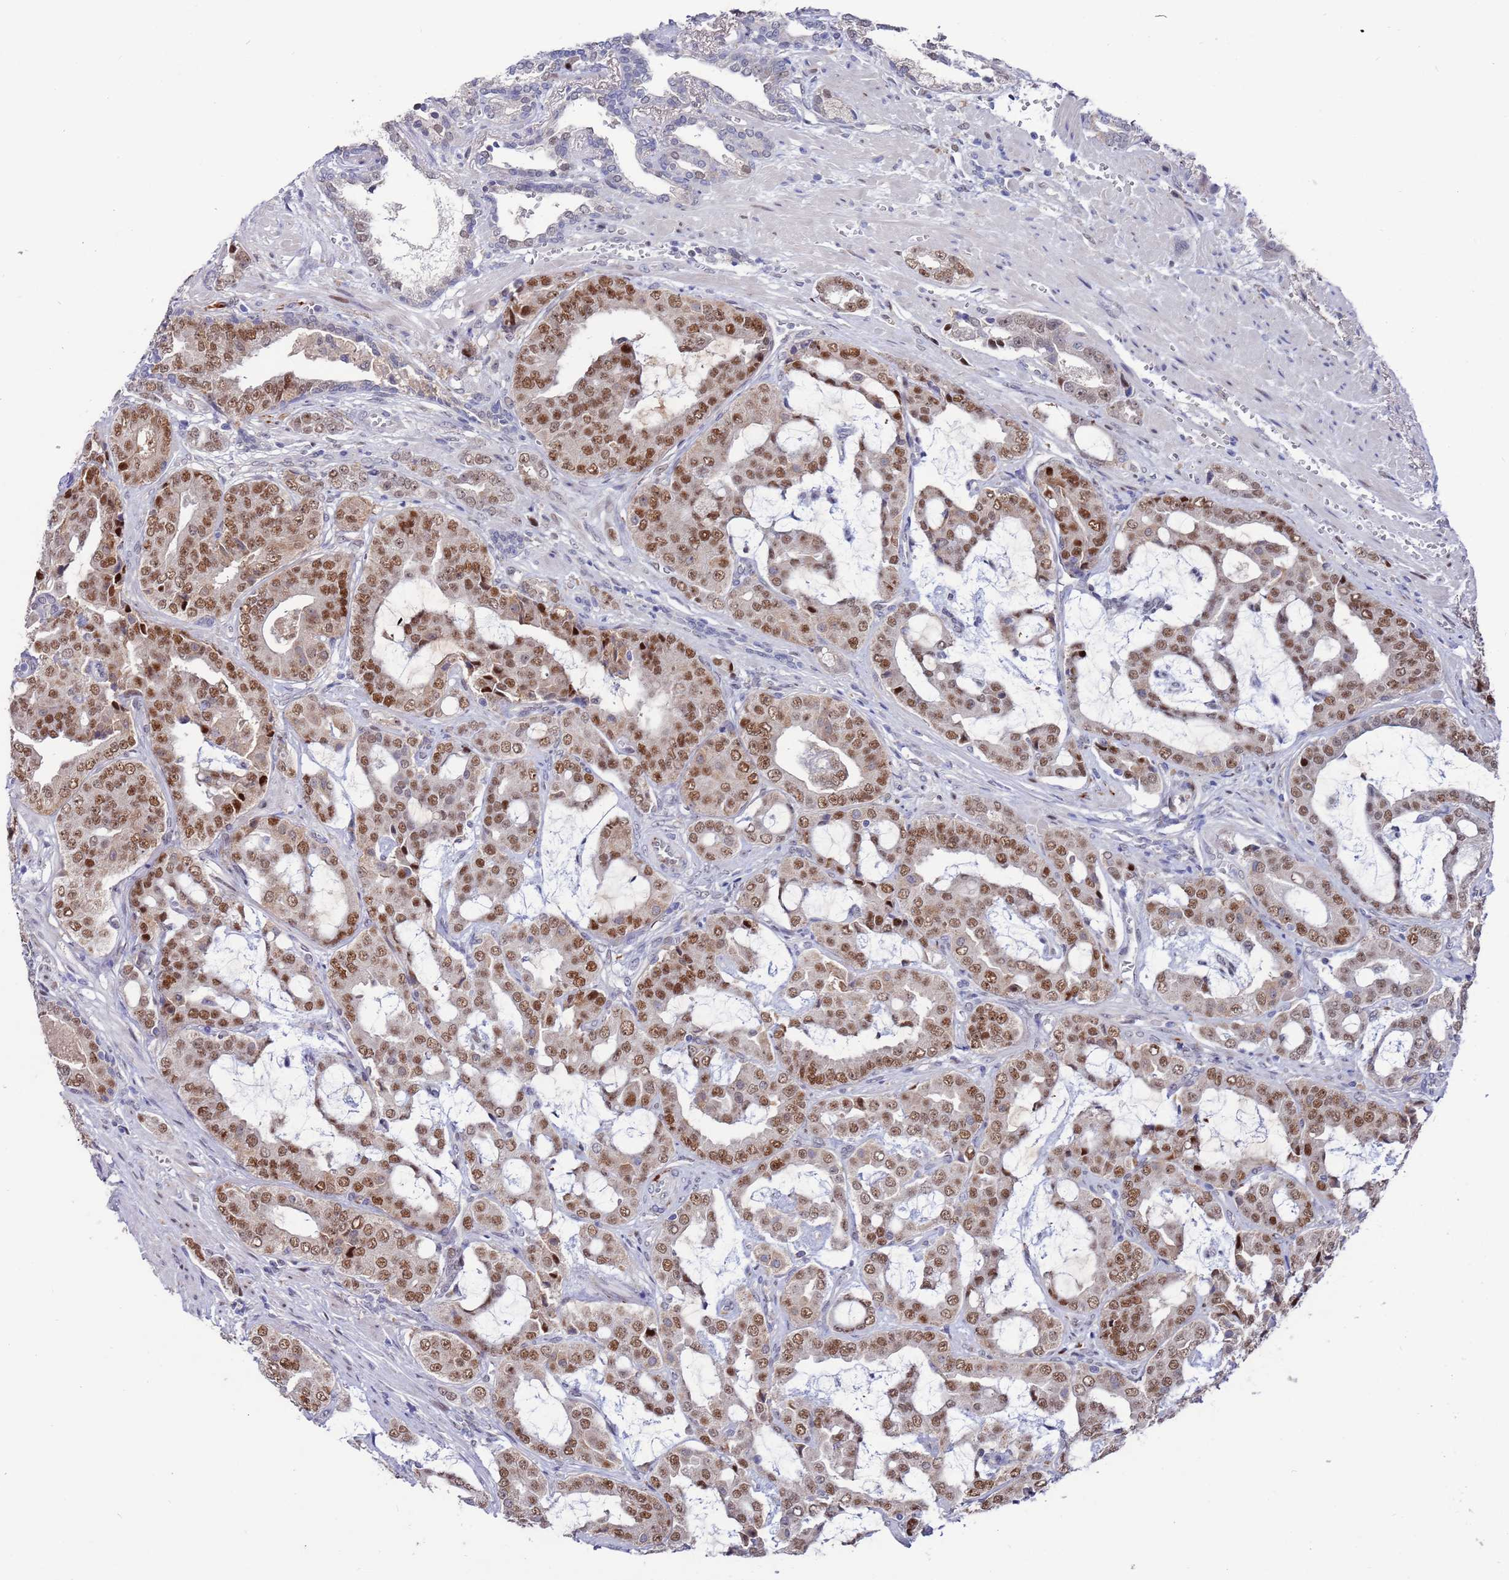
{"staining": {"intensity": "moderate", "quantity": ">75%", "location": "nuclear"}, "tissue": "prostate cancer", "cell_type": "Tumor cells", "image_type": "cancer", "snomed": [{"axis": "morphology", "description": "Adenocarcinoma, High grade"}, {"axis": "topography", "description": "Prostate"}], "caption": "This photomicrograph shows prostate cancer (high-grade adenocarcinoma) stained with immunohistochemistry (IHC) to label a protein in brown. The nuclear of tumor cells show moderate positivity for the protein. Nuclei are counter-stained blue.", "gene": "FBXO27", "patient": {"sex": "male", "age": 71}}